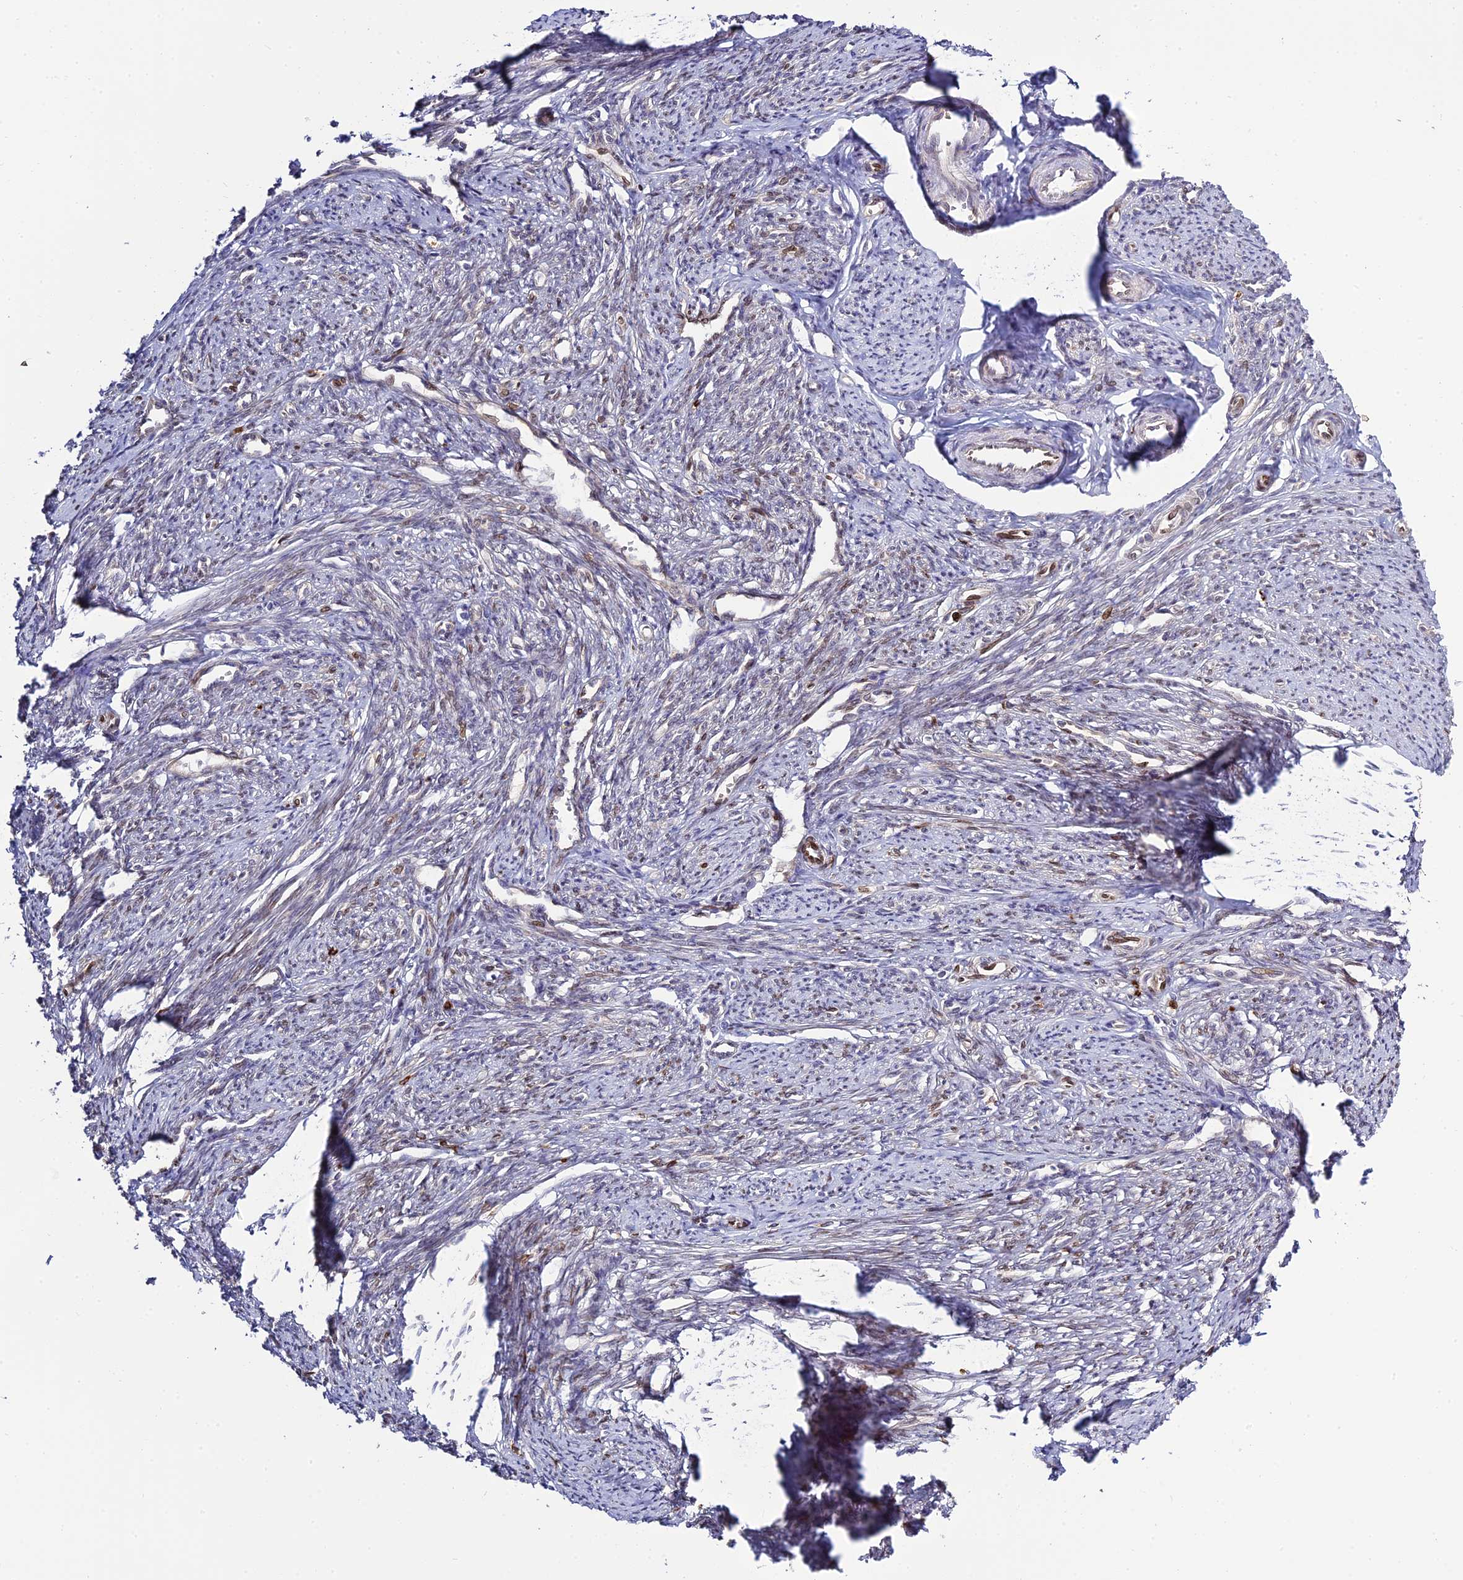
{"staining": {"intensity": "weak", "quantity": "25%-75%", "location": "cytoplasmic/membranous,nuclear"}, "tissue": "smooth muscle", "cell_type": "Smooth muscle cells", "image_type": "normal", "snomed": [{"axis": "morphology", "description": "Normal tissue, NOS"}, {"axis": "topography", "description": "Smooth muscle"}, {"axis": "topography", "description": "Uterus"}], "caption": "Protein positivity by immunohistochemistry reveals weak cytoplasmic/membranous,nuclear expression in about 25%-75% of smooth muscle cells in unremarkable smooth muscle. Using DAB (3,3'-diaminobenzidine) (brown) and hematoxylin (blue) stains, captured at high magnification using brightfield microscopy.", "gene": "SKIC8", "patient": {"sex": "female", "age": 59}}